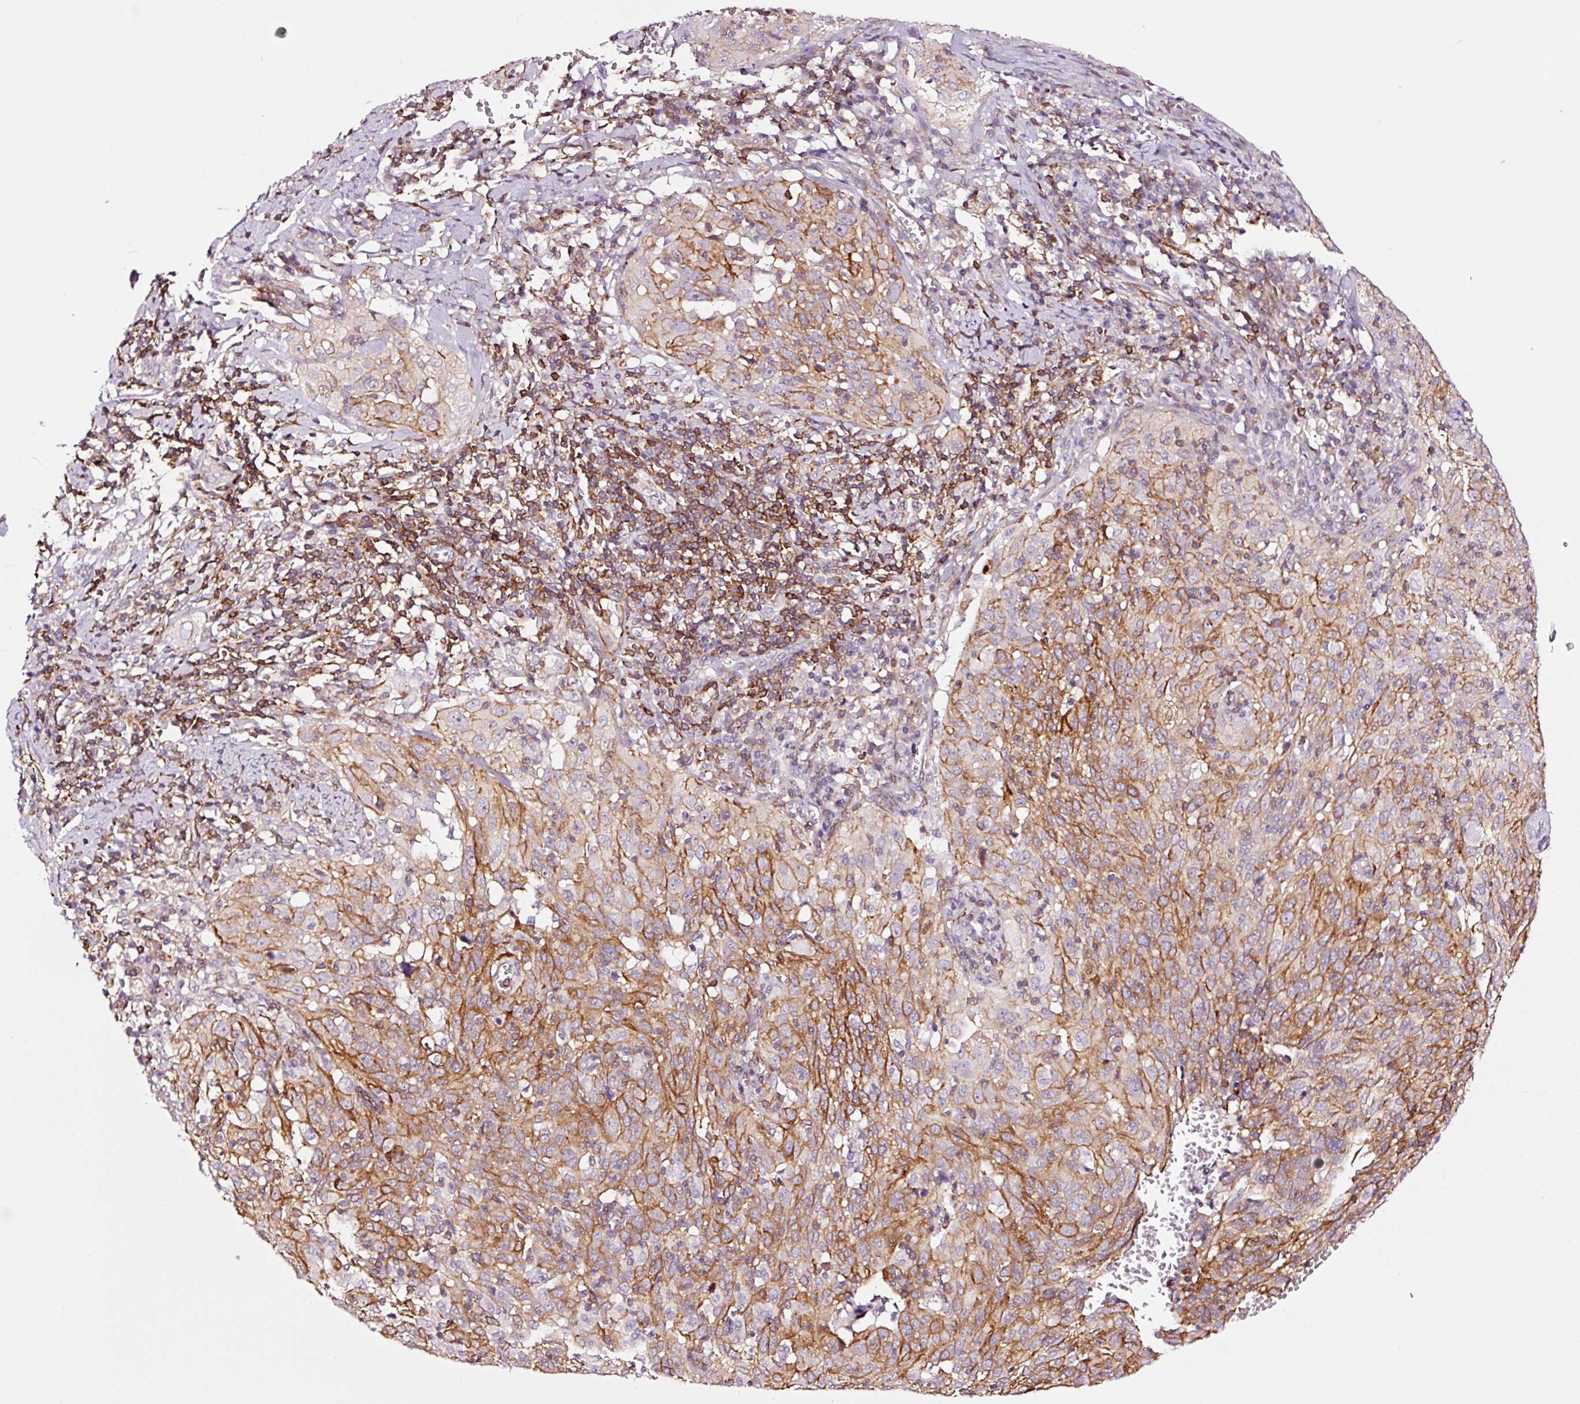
{"staining": {"intensity": "moderate", "quantity": ">75%", "location": "cytoplasmic/membranous"}, "tissue": "cervical cancer", "cell_type": "Tumor cells", "image_type": "cancer", "snomed": [{"axis": "morphology", "description": "Squamous cell carcinoma, NOS"}, {"axis": "topography", "description": "Cervix"}], "caption": "Squamous cell carcinoma (cervical) stained for a protein (brown) reveals moderate cytoplasmic/membranous positive staining in about >75% of tumor cells.", "gene": "ADD3", "patient": {"sex": "female", "age": 31}}